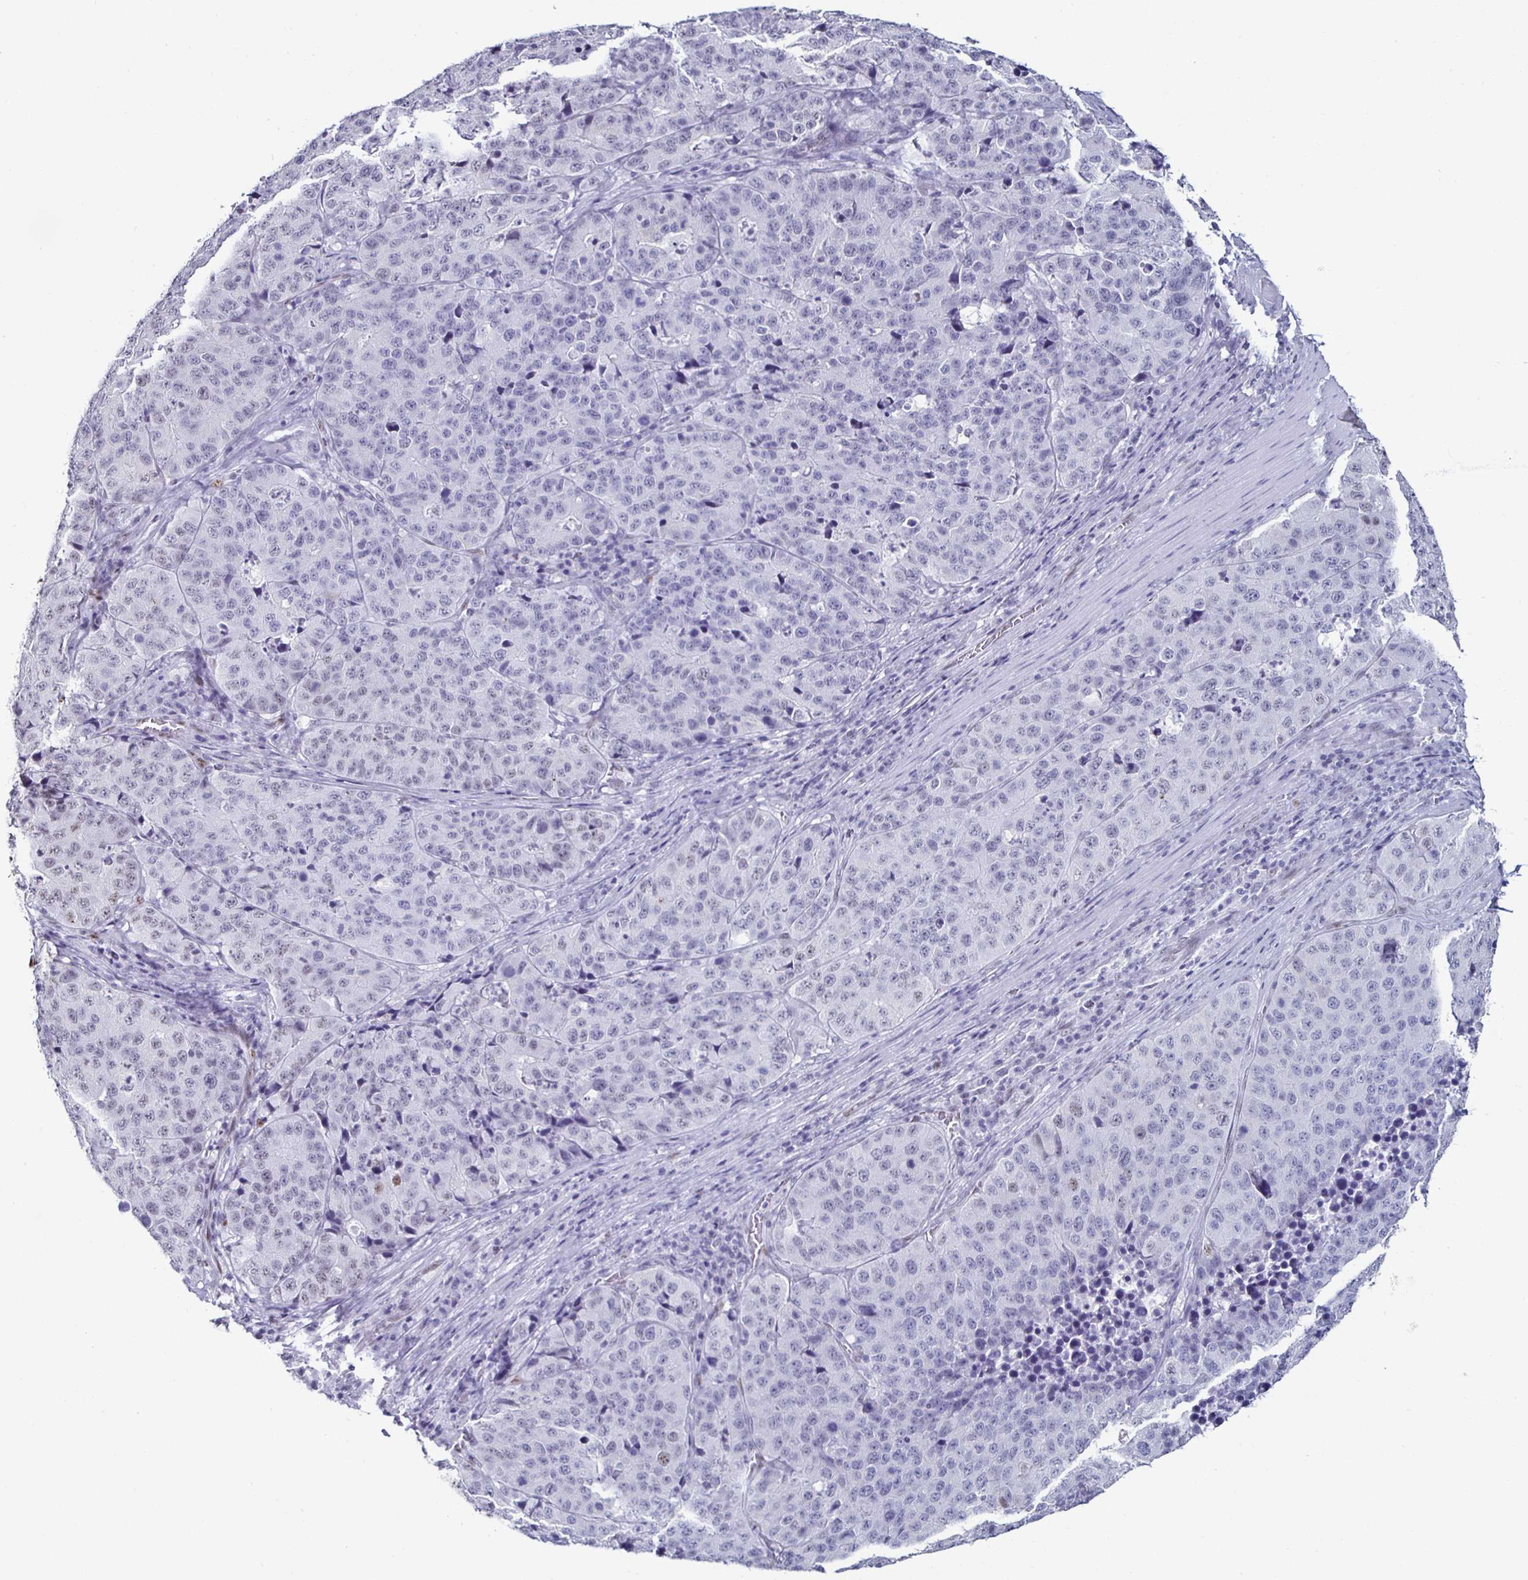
{"staining": {"intensity": "negative", "quantity": "none", "location": "none"}, "tissue": "stomach cancer", "cell_type": "Tumor cells", "image_type": "cancer", "snomed": [{"axis": "morphology", "description": "Adenocarcinoma, NOS"}, {"axis": "topography", "description": "Stomach"}], "caption": "The immunohistochemistry (IHC) histopathology image has no significant expression in tumor cells of stomach cancer tissue.", "gene": "DDX39B", "patient": {"sex": "male", "age": 71}}